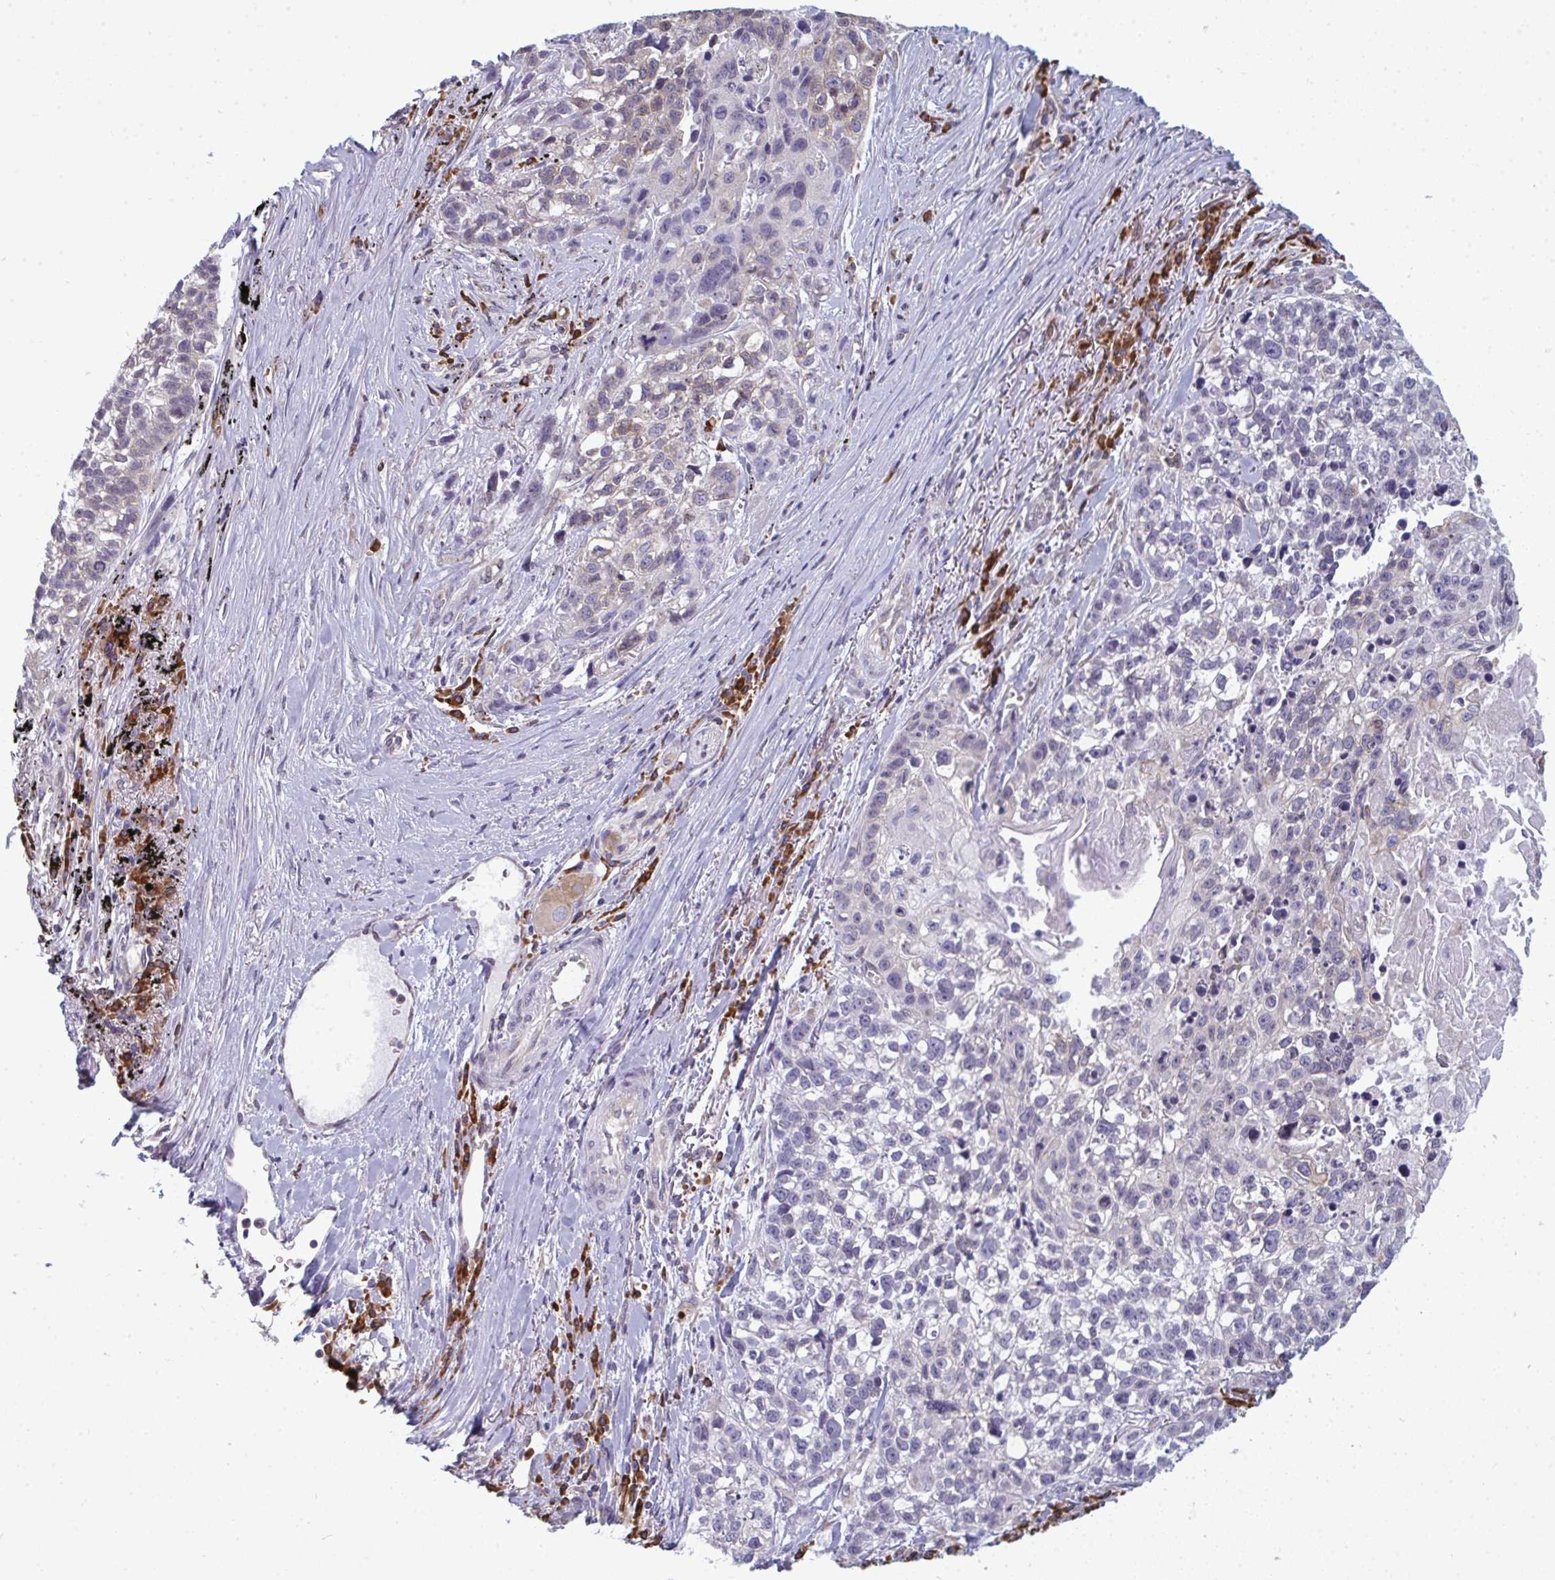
{"staining": {"intensity": "negative", "quantity": "none", "location": "none"}, "tissue": "lung cancer", "cell_type": "Tumor cells", "image_type": "cancer", "snomed": [{"axis": "morphology", "description": "Squamous cell carcinoma, NOS"}, {"axis": "topography", "description": "Lung"}], "caption": "Lung squamous cell carcinoma stained for a protein using IHC shows no positivity tumor cells.", "gene": "LYSMD4", "patient": {"sex": "male", "age": 74}}